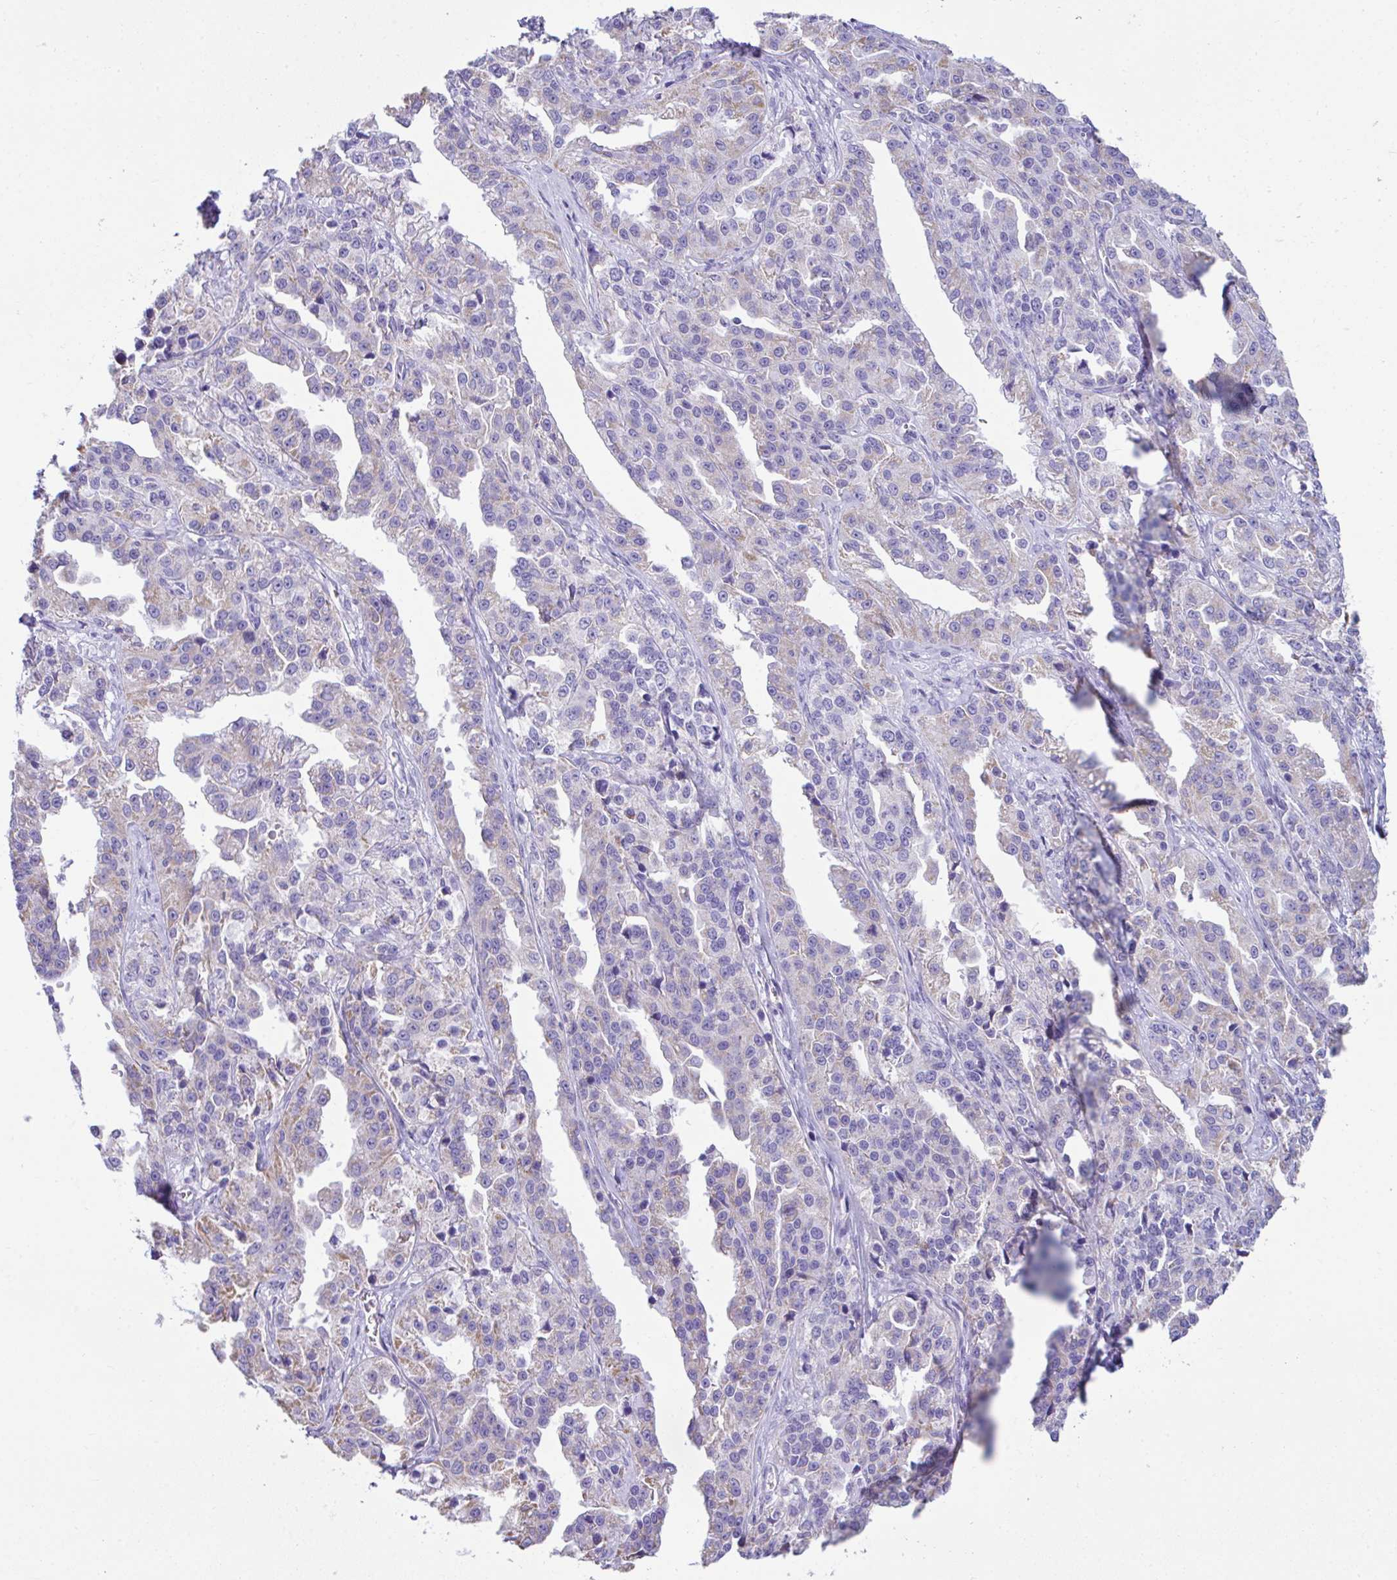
{"staining": {"intensity": "weak", "quantity": "<25%", "location": "cytoplasmic/membranous"}, "tissue": "ovarian cancer", "cell_type": "Tumor cells", "image_type": "cancer", "snomed": [{"axis": "morphology", "description": "Cystadenocarcinoma, serous, NOS"}, {"axis": "topography", "description": "Ovary"}], "caption": "Ovarian cancer (serous cystadenocarcinoma) stained for a protein using immunohistochemistry (IHC) shows no expression tumor cells.", "gene": "NLRP8", "patient": {"sex": "female", "age": 75}}